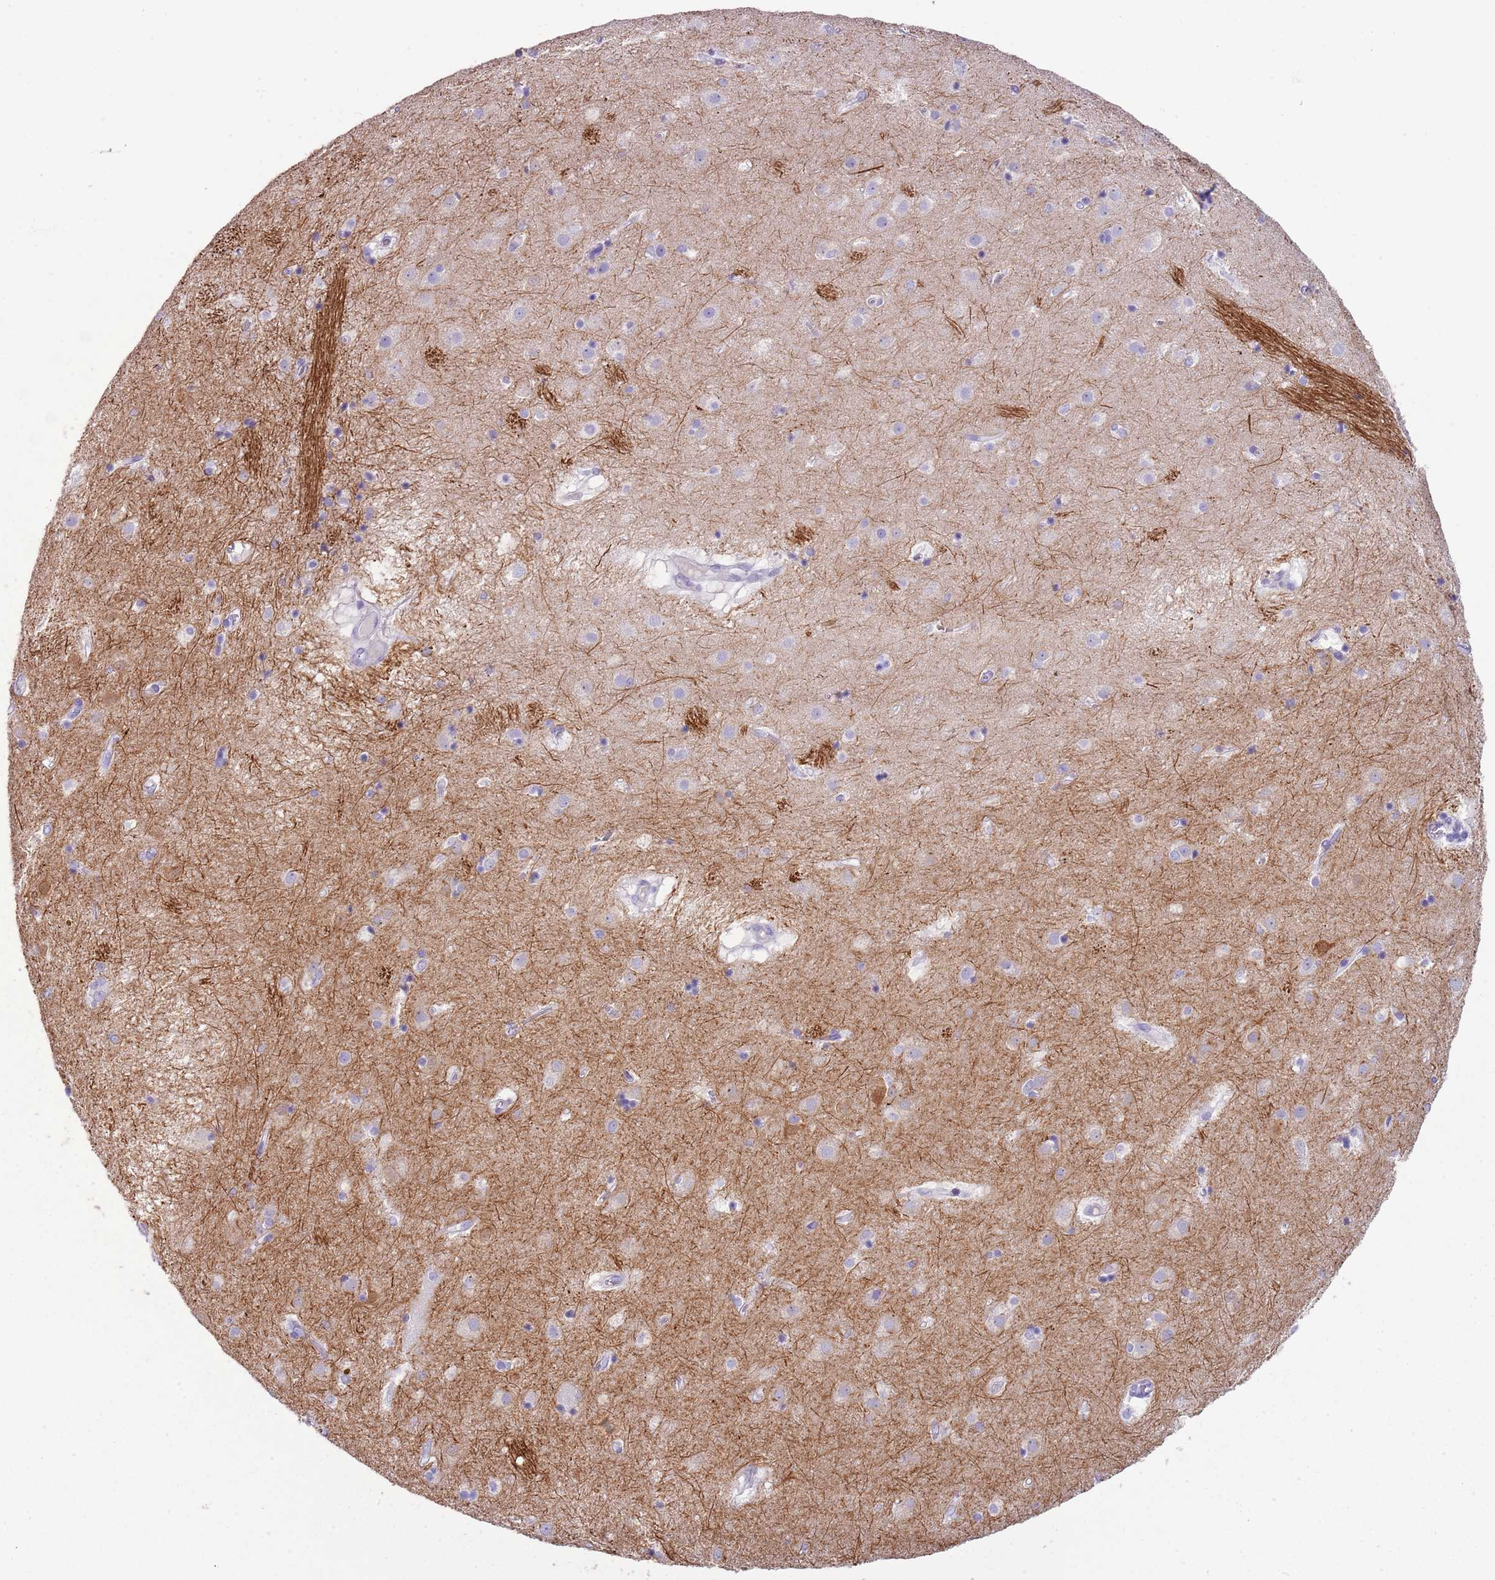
{"staining": {"intensity": "negative", "quantity": "none", "location": "none"}, "tissue": "caudate", "cell_type": "Glial cells", "image_type": "normal", "snomed": [{"axis": "morphology", "description": "Normal tissue, NOS"}, {"axis": "topography", "description": "Lateral ventricle wall"}], "caption": "Caudate stained for a protein using immunohistochemistry displays no staining glial cells.", "gene": "ENSG00000271254", "patient": {"sex": "male", "age": 70}}